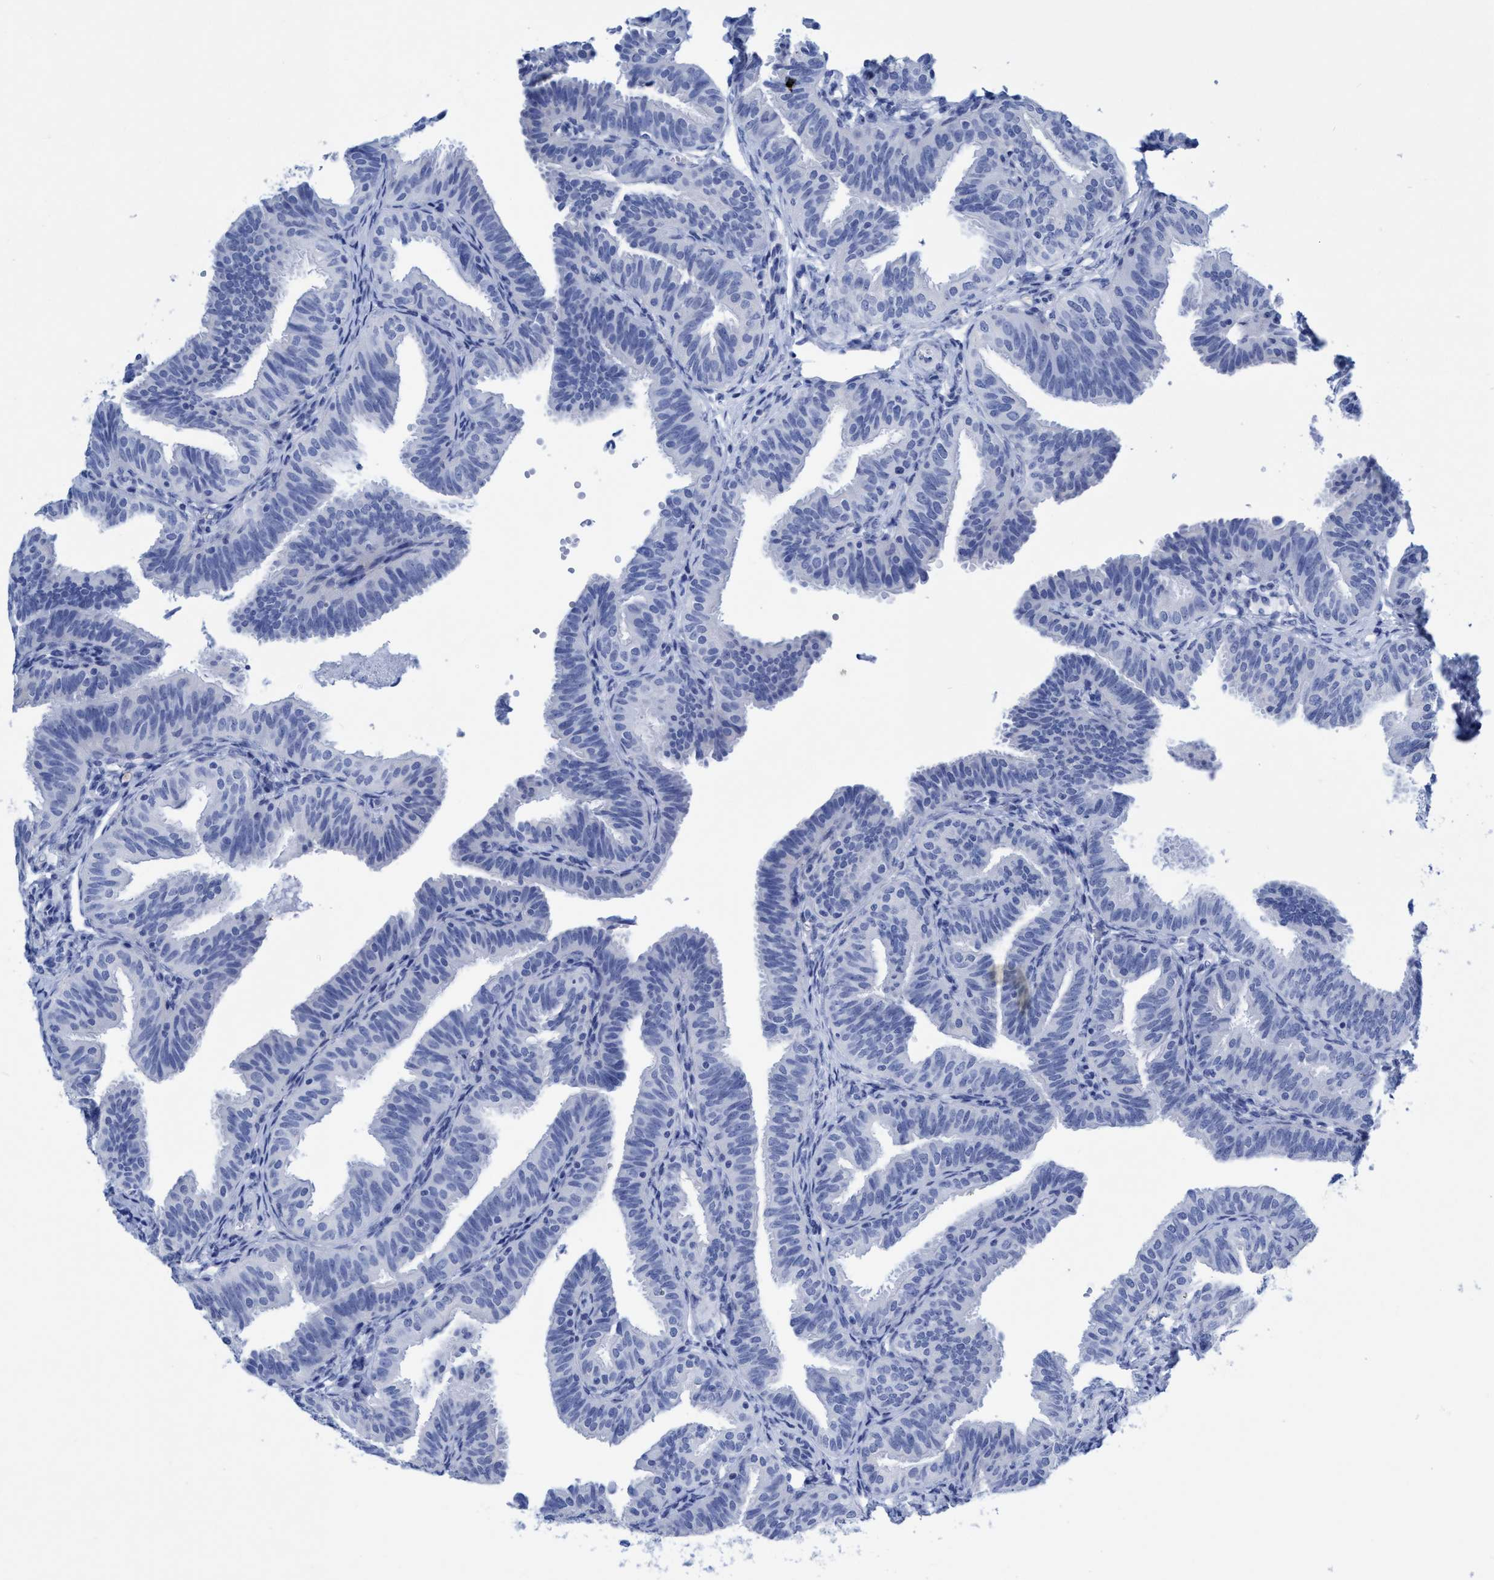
{"staining": {"intensity": "negative", "quantity": "none", "location": "none"}, "tissue": "fallopian tube", "cell_type": "Glandular cells", "image_type": "normal", "snomed": [{"axis": "morphology", "description": "Normal tissue, NOS"}, {"axis": "topography", "description": "Fallopian tube"}], "caption": "An immunohistochemistry (IHC) photomicrograph of unremarkable fallopian tube is shown. There is no staining in glandular cells of fallopian tube.", "gene": "PLPPR1", "patient": {"sex": "female", "age": 35}}